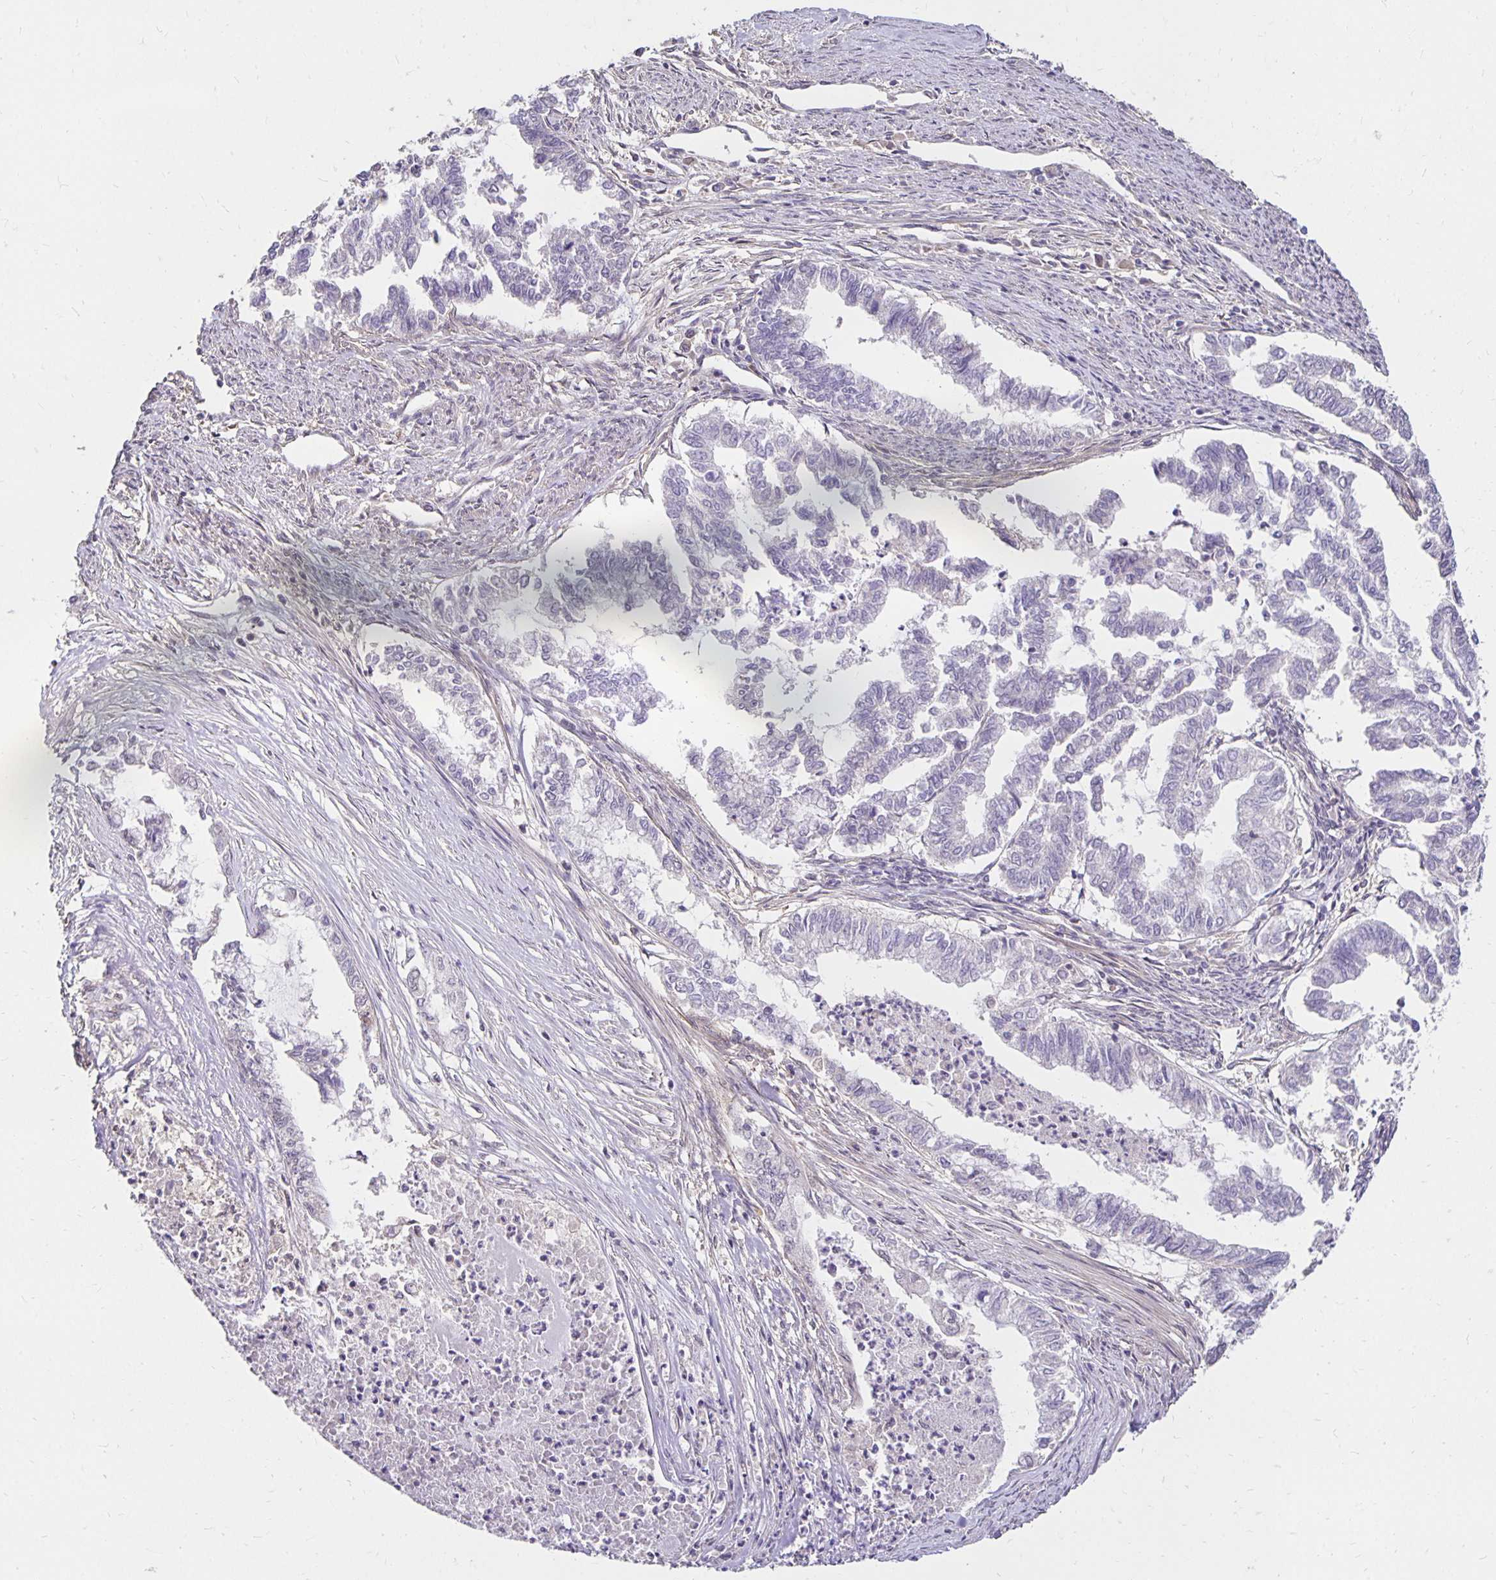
{"staining": {"intensity": "negative", "quantity": "none", "location": "none"}, "tissue": "endometrial cancer", "cell_type": "Tumor cells", "image_type": "cancer", "snomed": [{"axis": "morphology", "description": "Adenocarcinoma, NOS"}, {"axis": "topography", "description": "Endometrium"}], "caption": "Immunohistochemistry (IHC) micrograph of human endometrial adenocarcinoma stained for a protein (brown), which displays no staining in tumor cells. (IHC, brightfield microscopy, high magnification).", "gene": "PNPLA3", "patient": {"sex": "female", "age": 79}}